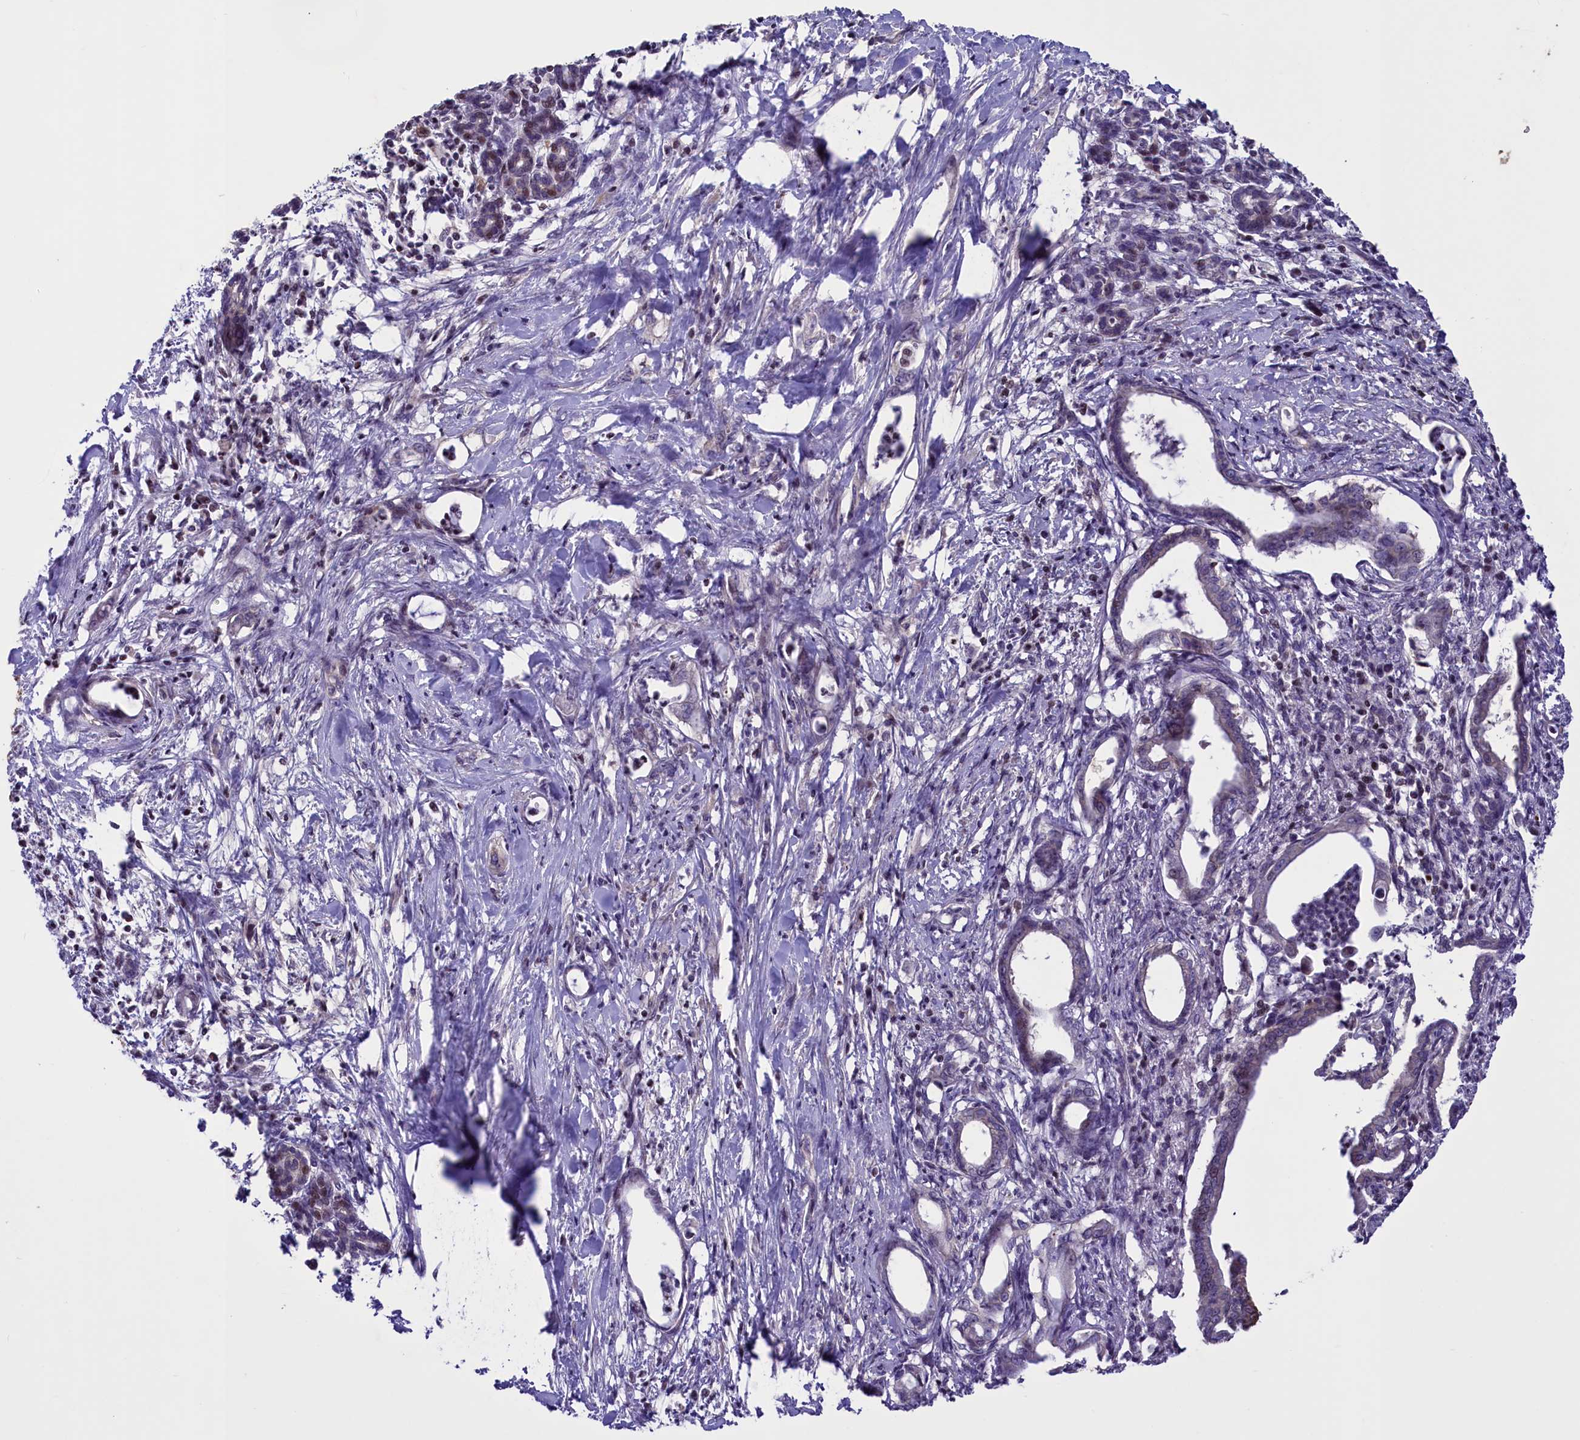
{"staining": {"intensity": "negative", "quantity": "none", "location": "none"}, "tissue": "pancreatic cancer", "cell_type": "Tumor cells", "image_type": "cancer", "snomed": [{"axis": "morphology", "description": "Adenocarcinoma, NOS"}, {"axis": "topography", "description": "Pancreas"}], "caption": "Histopathology image shows no significant protein staining in tumor cells of pancreatic cancer. (DAB (3,3'-diaminobenzidine) IHC, high magnification).", "gene": "MAN2C1", "patient": {"sex": "female", "age": 55}}